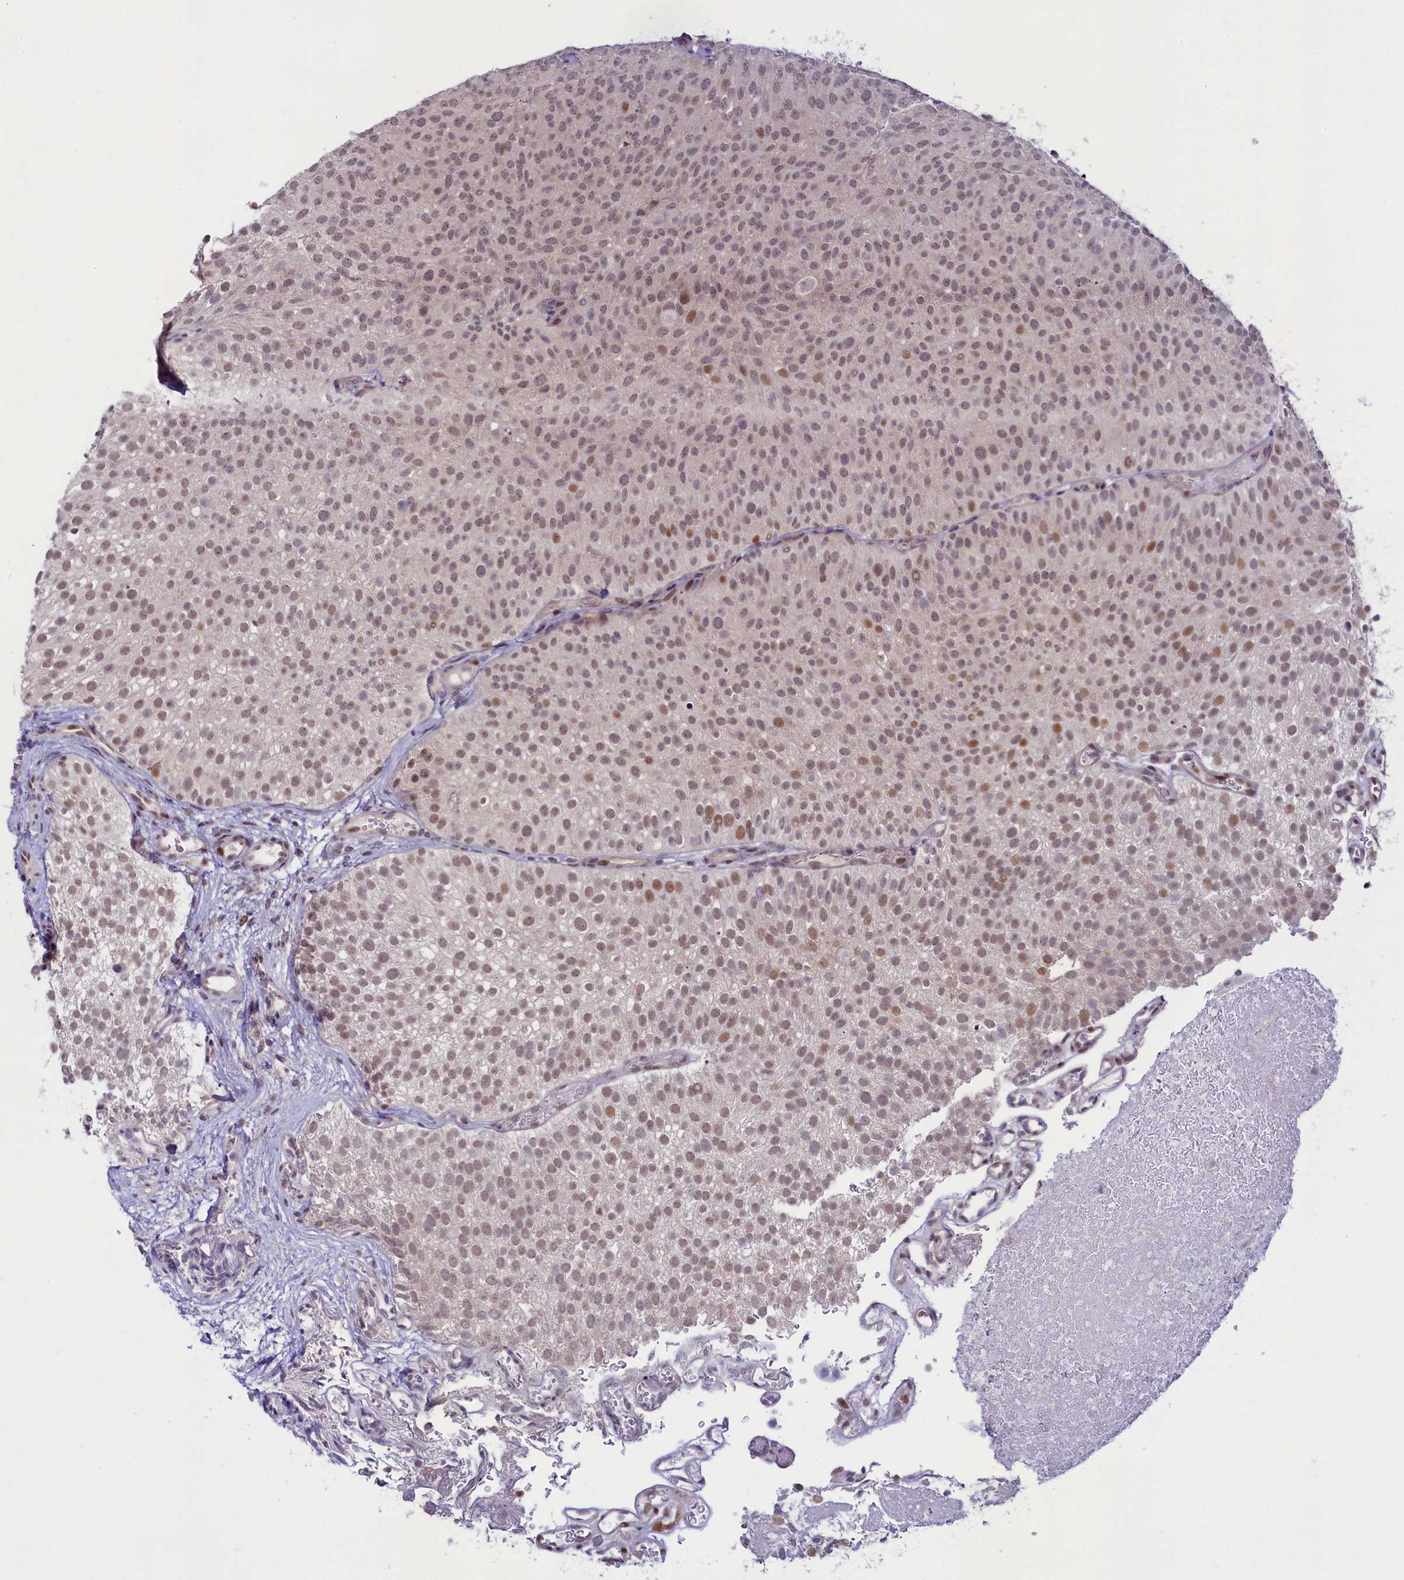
{"staining": {"intensity": "moderate", "quantity": ">75%", "location": "nuclear"}, "tissue": "urothelial cancer", "cell_type": "Tumor cells", "image_type": "cancer", "snomed": [{"axis": "morphology", "description": "Urothelial carcinoma, Low grade"}, {"axis": "topography", "description": "Urinary bladder"}], "caption": "An image of low-grade urothelial carcinoma stained for a protein displays moderate nuclear brown staining in tumor cells.", "gene": "ANKS3", "patient": {"sex": "male", "age": 78}}